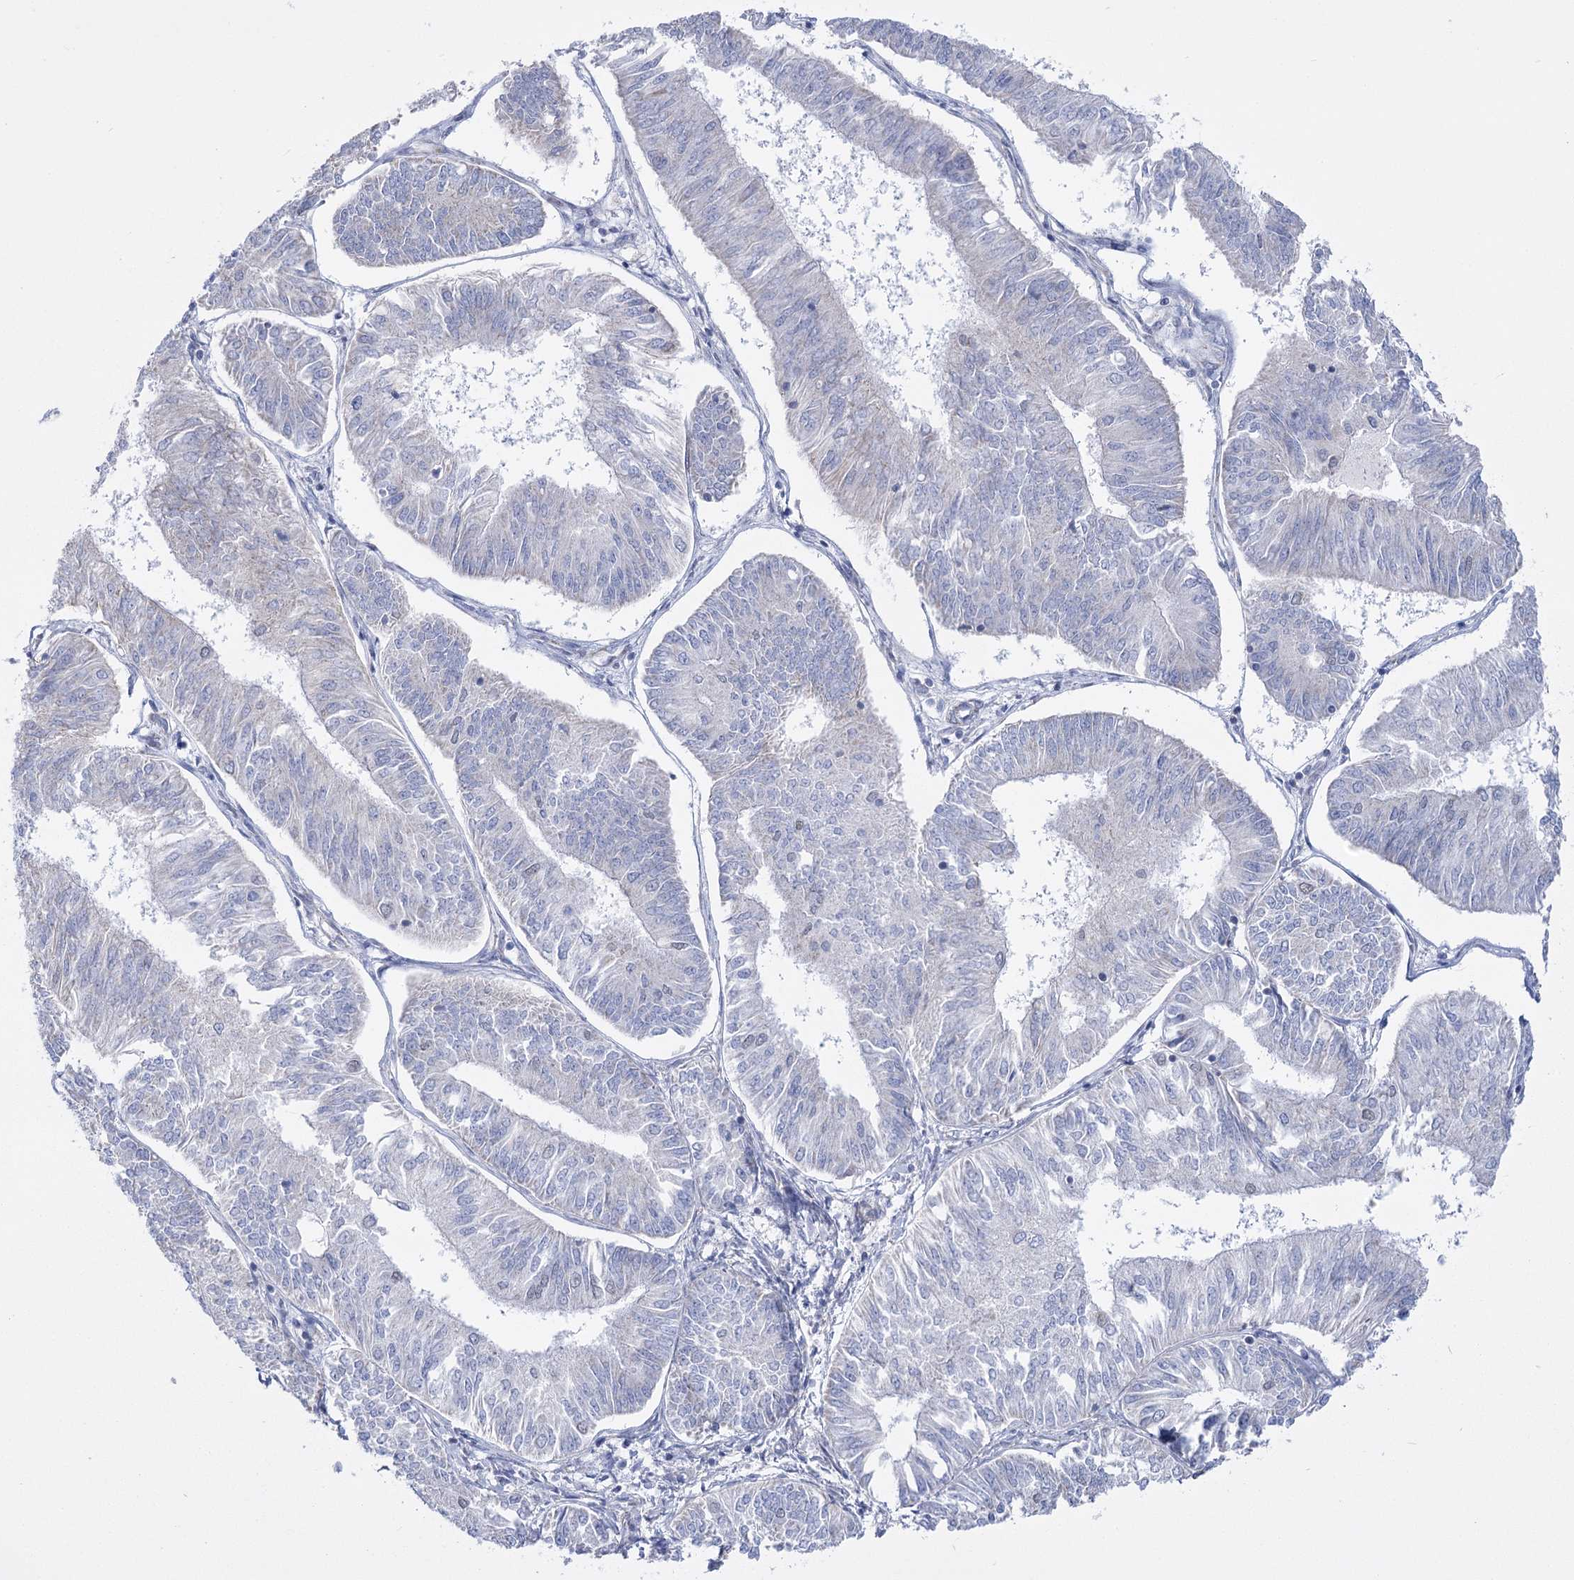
{"staining": {"intensity": "negative", "quantity": "none", "location": "none"}, "tissue": "endometrial cancer", "cell_type": "Tumor cells", "image_type": "cancer", "snomed": [{"axis": "morphology", "description": "Adenocarcinoma, NOS"}, {"axis": "topography", "description": "Endometrium"}], "caption": "Endometrial adenocarcinoma was stained to show a protein in brown. There is no significant positivity in tumor cells.", "gene": "PDHB", "patient": {"sex": "female", "age": 58}}